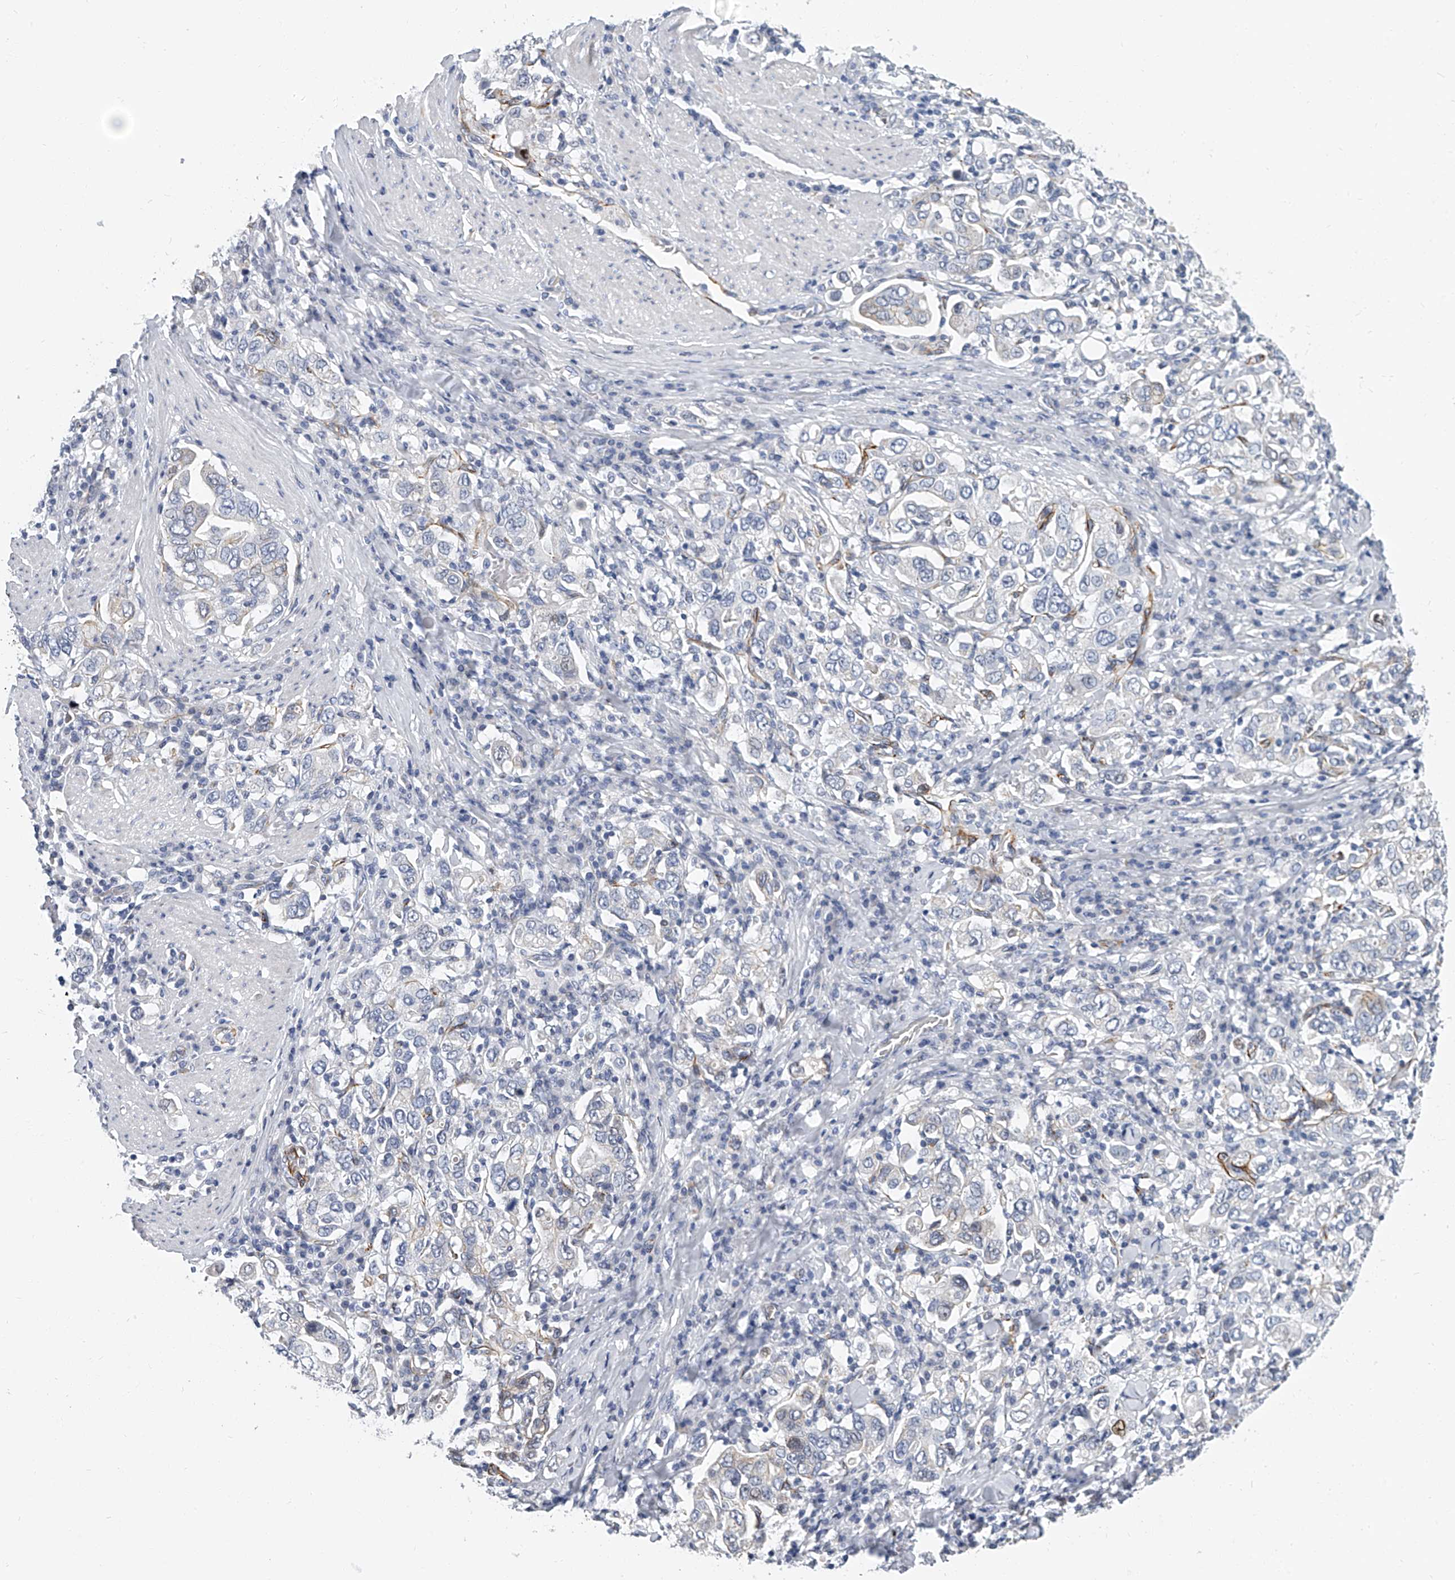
{"staining": {"intensity": "negative", "quantity": "none", "location": "none"}, "tissue": "stomach cancer", "cell_type": "Tumor cells", "image_type": "cancer", "snomed": [{"axis": "morphology", "description": "Adenocarcinoma, NOS"}, {"axis": "topography", "description": "Stomach, upper"}], "caption": "Tumor cells show no significant expression in stomach adenocarcinoma.", "gene": "KIRREL1", "patient": {"sex": "male", "age": 62}}